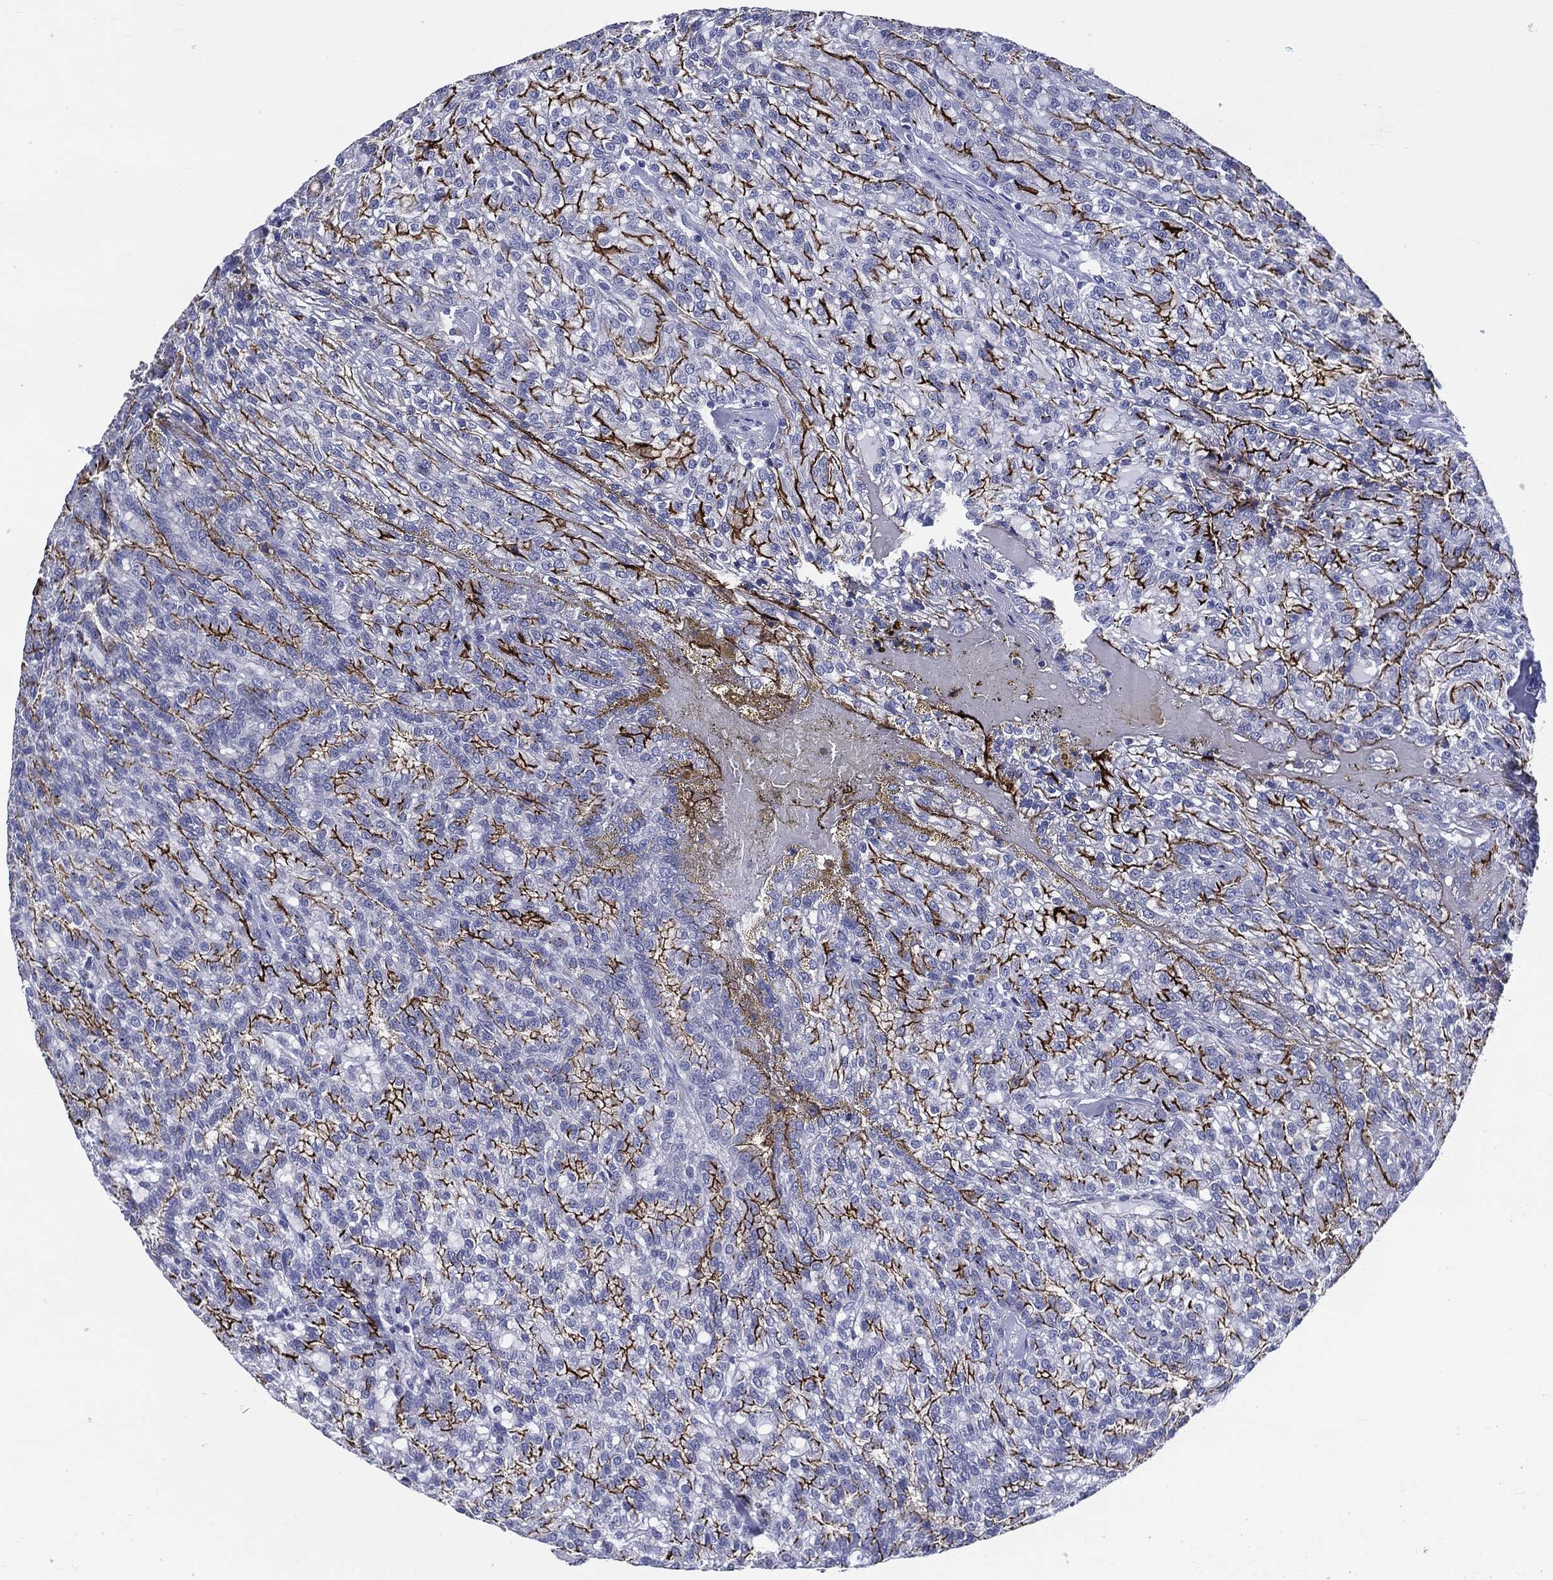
{"staining": {"intensity": "strong", "quantity": "25%-75%", "location": "cytoplasmic/membranous"}, "tissue": "renal cancer", "cell_type": "Tumor cells", "image_type": "cancer", "snomed": [{"axis": "morphology", "description": "Adenocarcinoma, NOS"}, {"axis": "topography", "description": "Kidney"}], "caption": "Renal cancer stained with DAB immunohistochemistry (IHC) exhibits high levels of strong cytoplasmic/membranous staining in approximately 25%-75% of tumor cells.", "gene": "ACE2", "patient": {"sex": "male", "age": 63}}